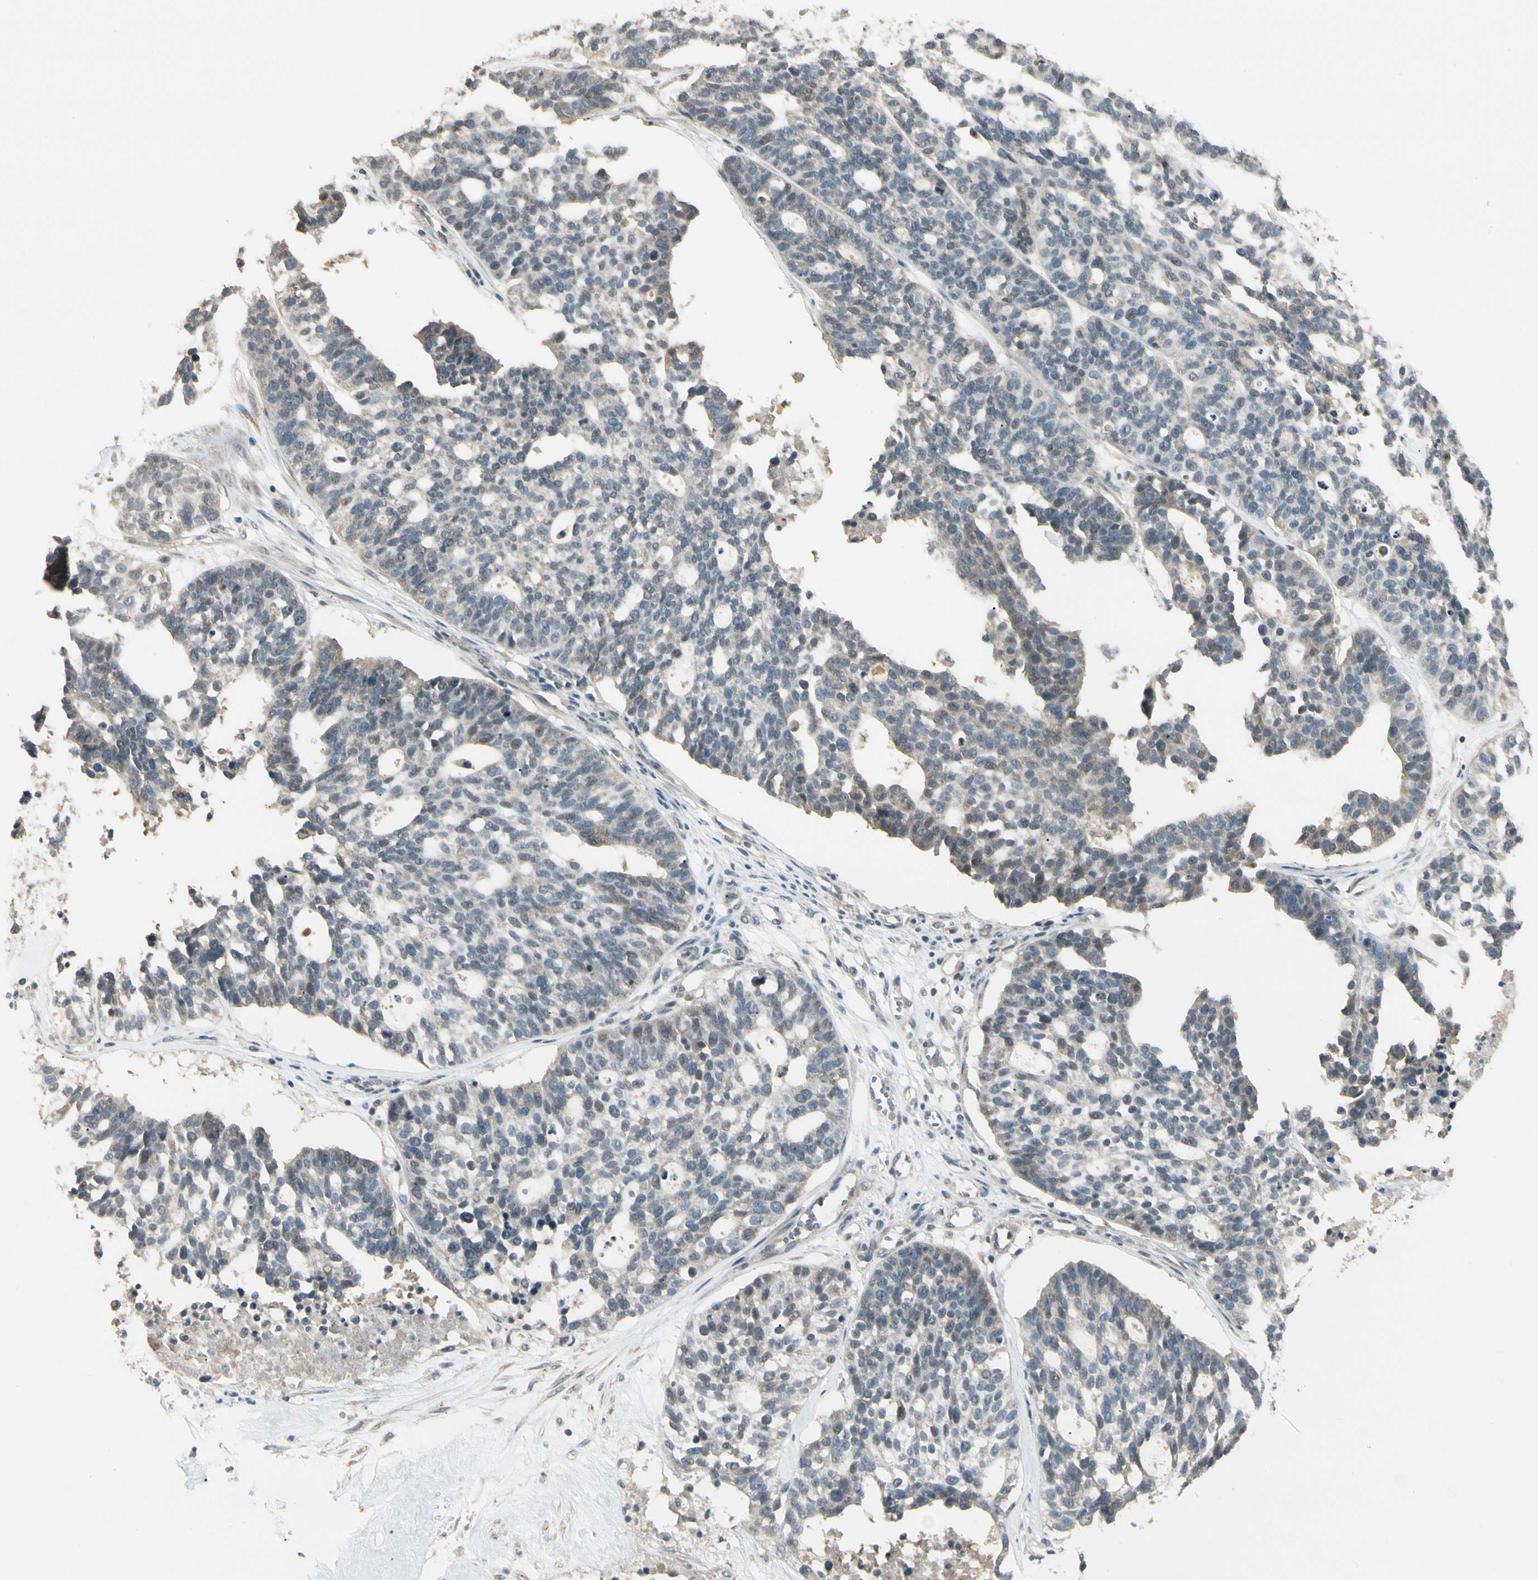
{"staining": {"intensity": "weak", "quantity": "25%-75%", "location": "cytoplasmic/membranous"}, "tissue": "ovarian cancer", "cell_type": "Tumor cells", "image_type": "cancer", "snomed": [{"axis": "morphology", "description": "Cystadenocarcinoma, serous, NOS"}, {"axis": "topography", "description": "Ovary"}], "caption": "Tumor cells reveal low levels of weak cytoplasmic/membranous staining in about 25%-75% of cells in human ovarian serous cystadenocarcinoma.", "gene": "SGCA", "patient": {"sex": "female", "age": 59}}